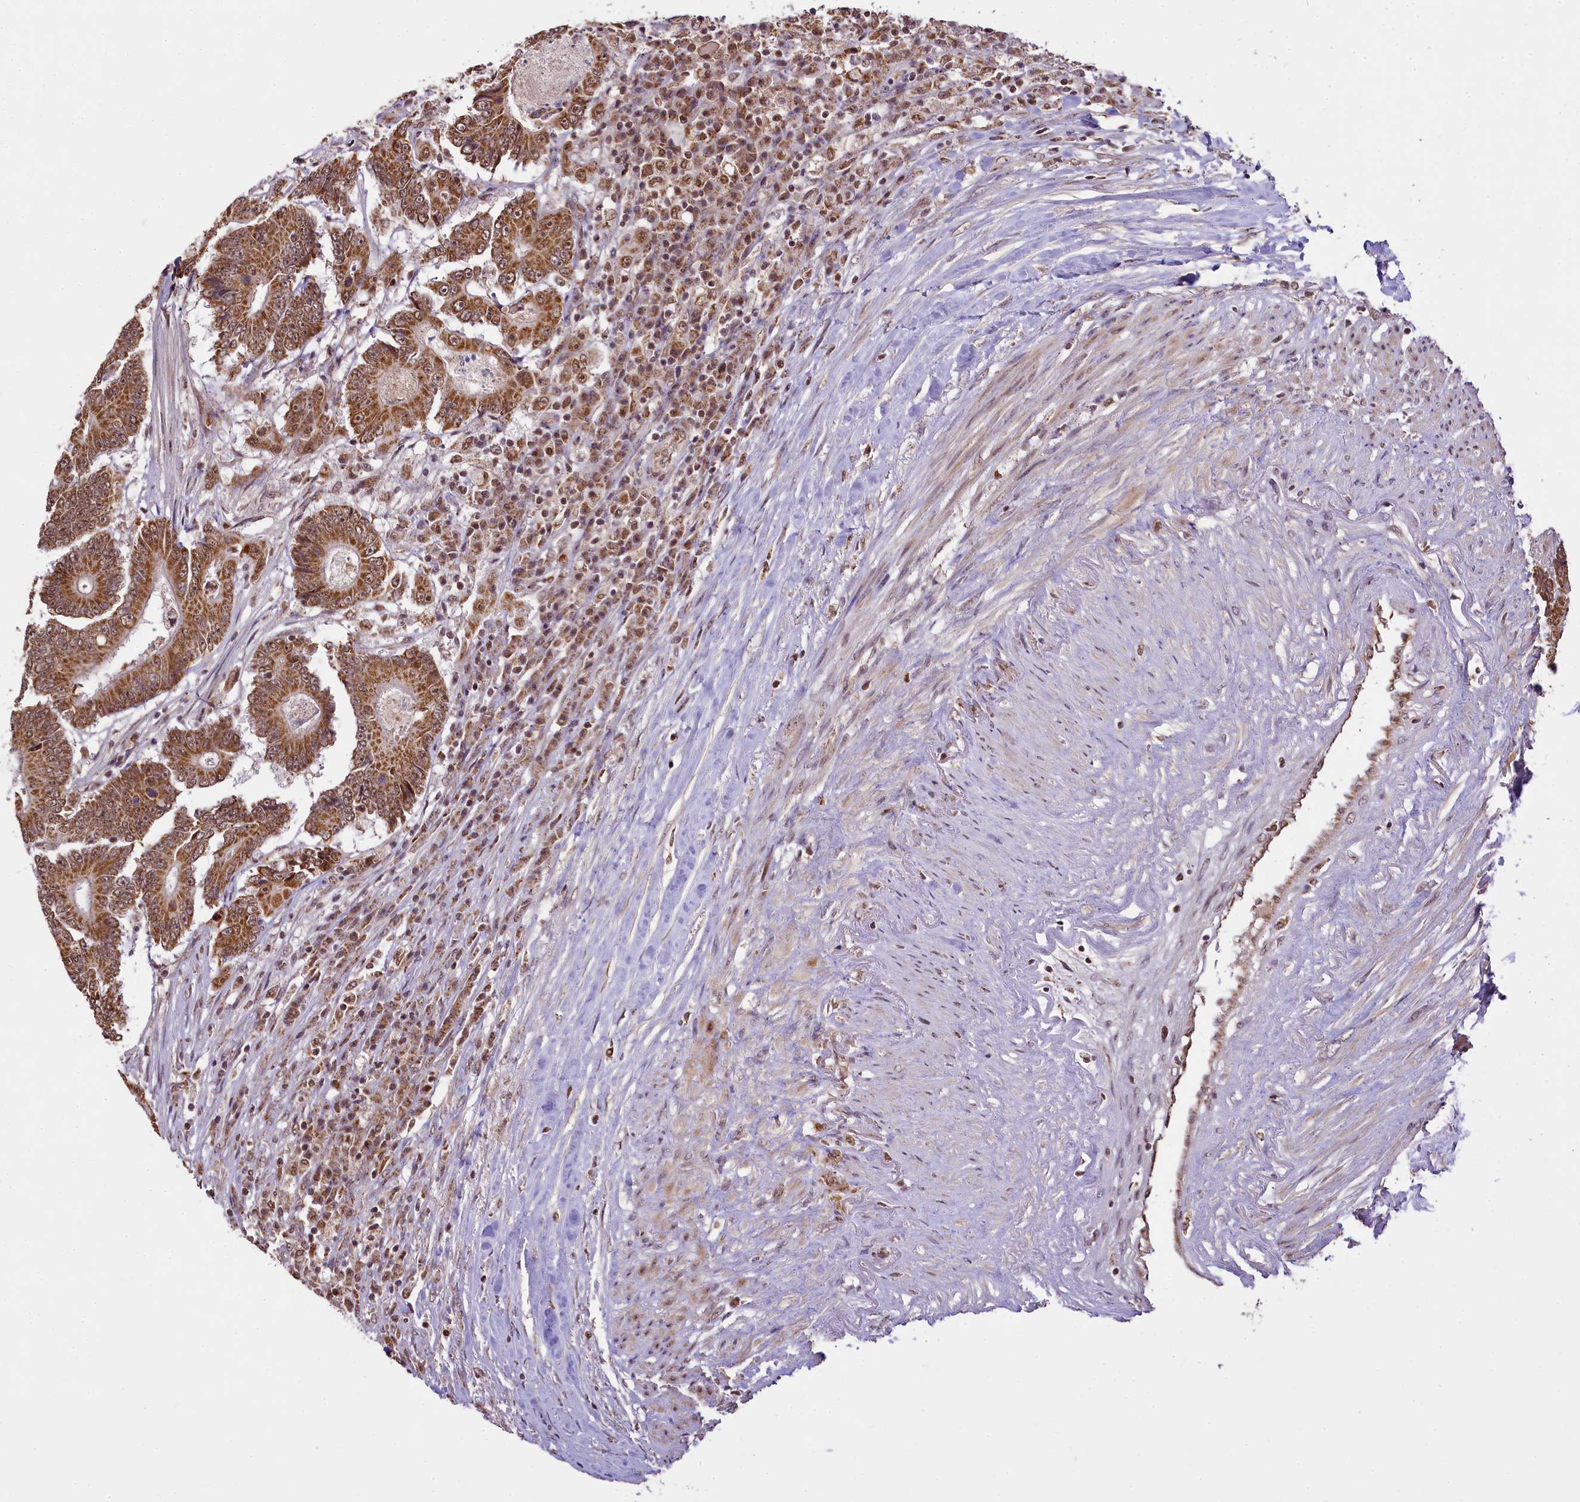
{"staining": {"intensity": "moderate", "quantity": ">75%", "location": "cytoplasmic/membranous,nuclear"}, "tissue": "colorectal cancer", "cell_type": "Tumor cells", "image_type": "cancer", "snomed": [{"axis": "morphology", "description": "Adenocarcinoma, NOS"}, {"axis": "topography", "description": "Colon"}], "caption": "IHC photomicrograph of neoplastic tissue: colorectal cancer stained using IHC reveals medium levels of moderate protein expression localized specifically in the cytoplasmic/membranous and nuclear of tumor cells, appearing as a cytoplasmic/membranous and nuclear brown color.", "gene": "PAF1", "patient": {"sex": "male", "age": 83}}